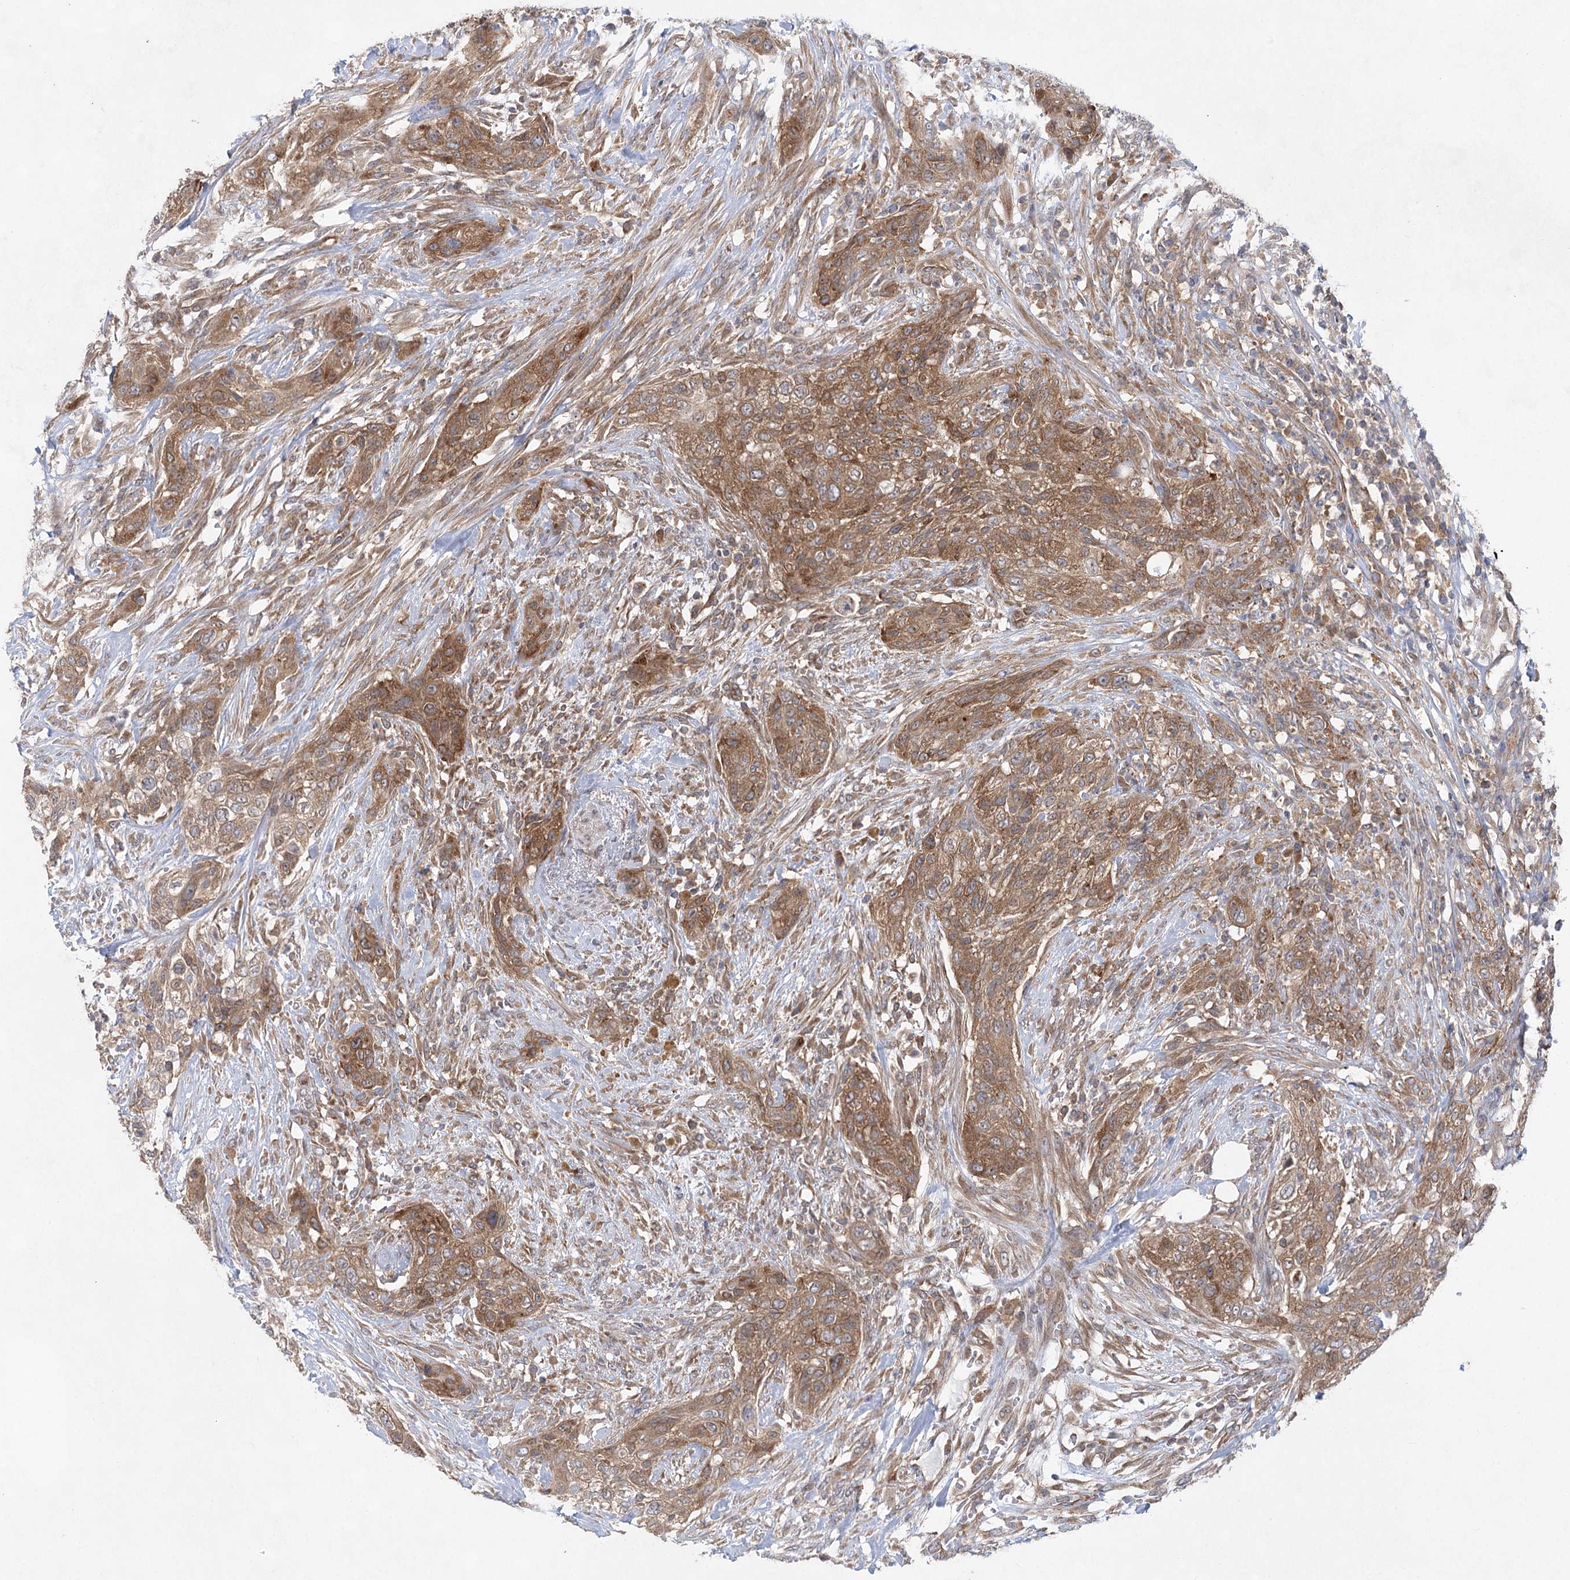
{"staining": {"intensity": "moderate", "quantity": ">75%", "location": "cytoplasmic/membranous"}, "tissue": "urothelial cancer", "cell_type": "Tumor cells", "image_type": "cancer", "snomed": [{"axis": "morphology", "description": "Urothelial carcinoma, High grade"}, {"axis": "topography", "description": "Urinary bladder"}], "caption": "A photomicrograph of human urothelial cancer stained for a protein shows moderate cytoplasmic/membranous brown staining in tumor cells.", "gene": "EIF3A", "patient": {"sex": "male", "age": 35}}